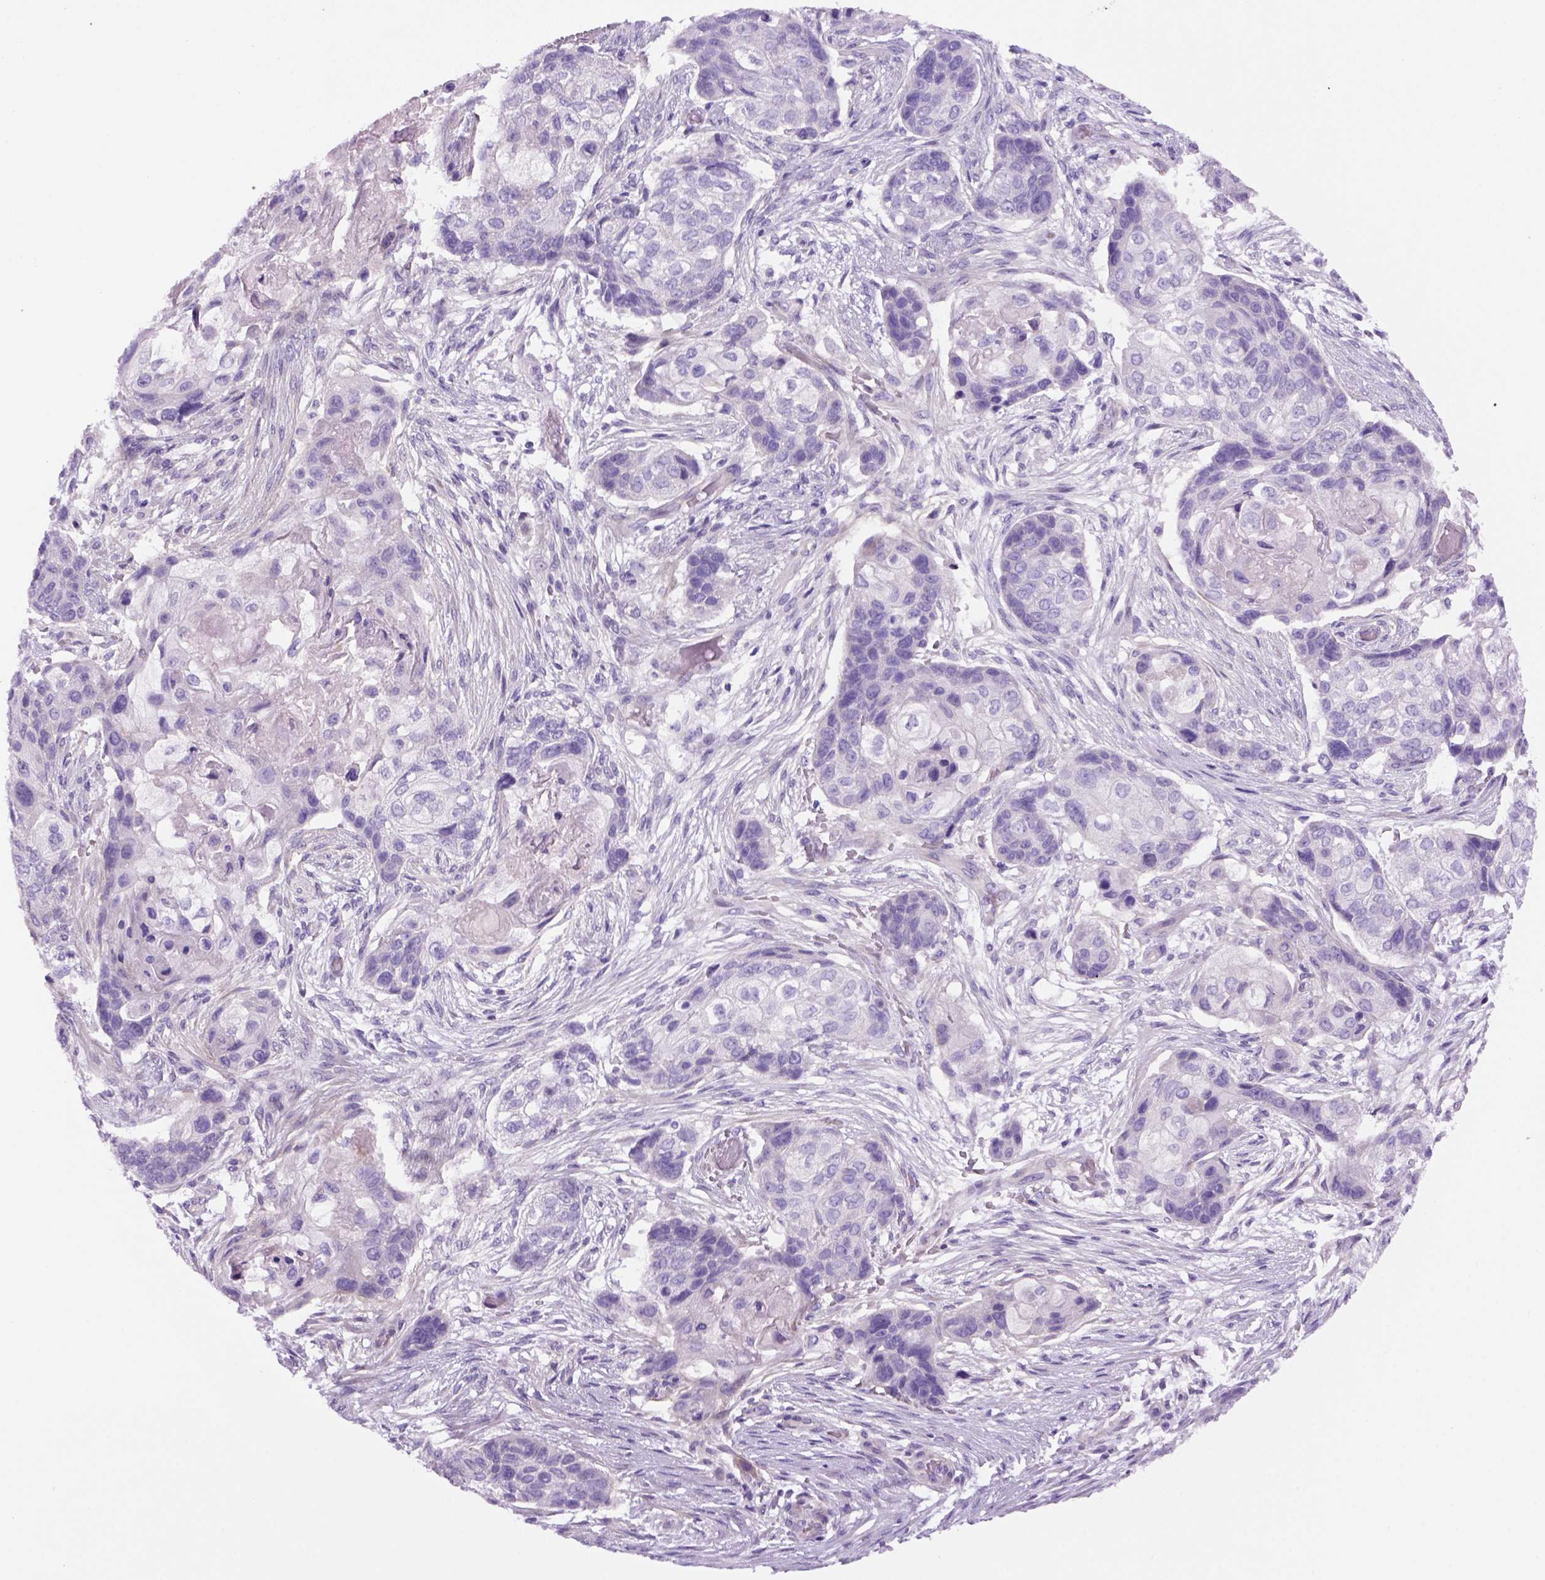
{"staining": {"intensity": "negative", "quantity": "none", "location": "none"}, "tissue": "lung cancer", "cell_type": "Tumor cells", "image_type": "cancer", "snomed": [{"axis": "morphology", "description": "Squamous cell carcinoma, NOS"}, {"axis": "topography", "description": "Lung"}], "caption": "This micrograph is of lung squamous cell carcinoma stained with immunohistochemistry to label a protein in brown with the nuclei are counter-stained blue. There is no positivity in tumor cells.", "gene": "DNAH11", "patient": {"sex": "male", "age": 69}}